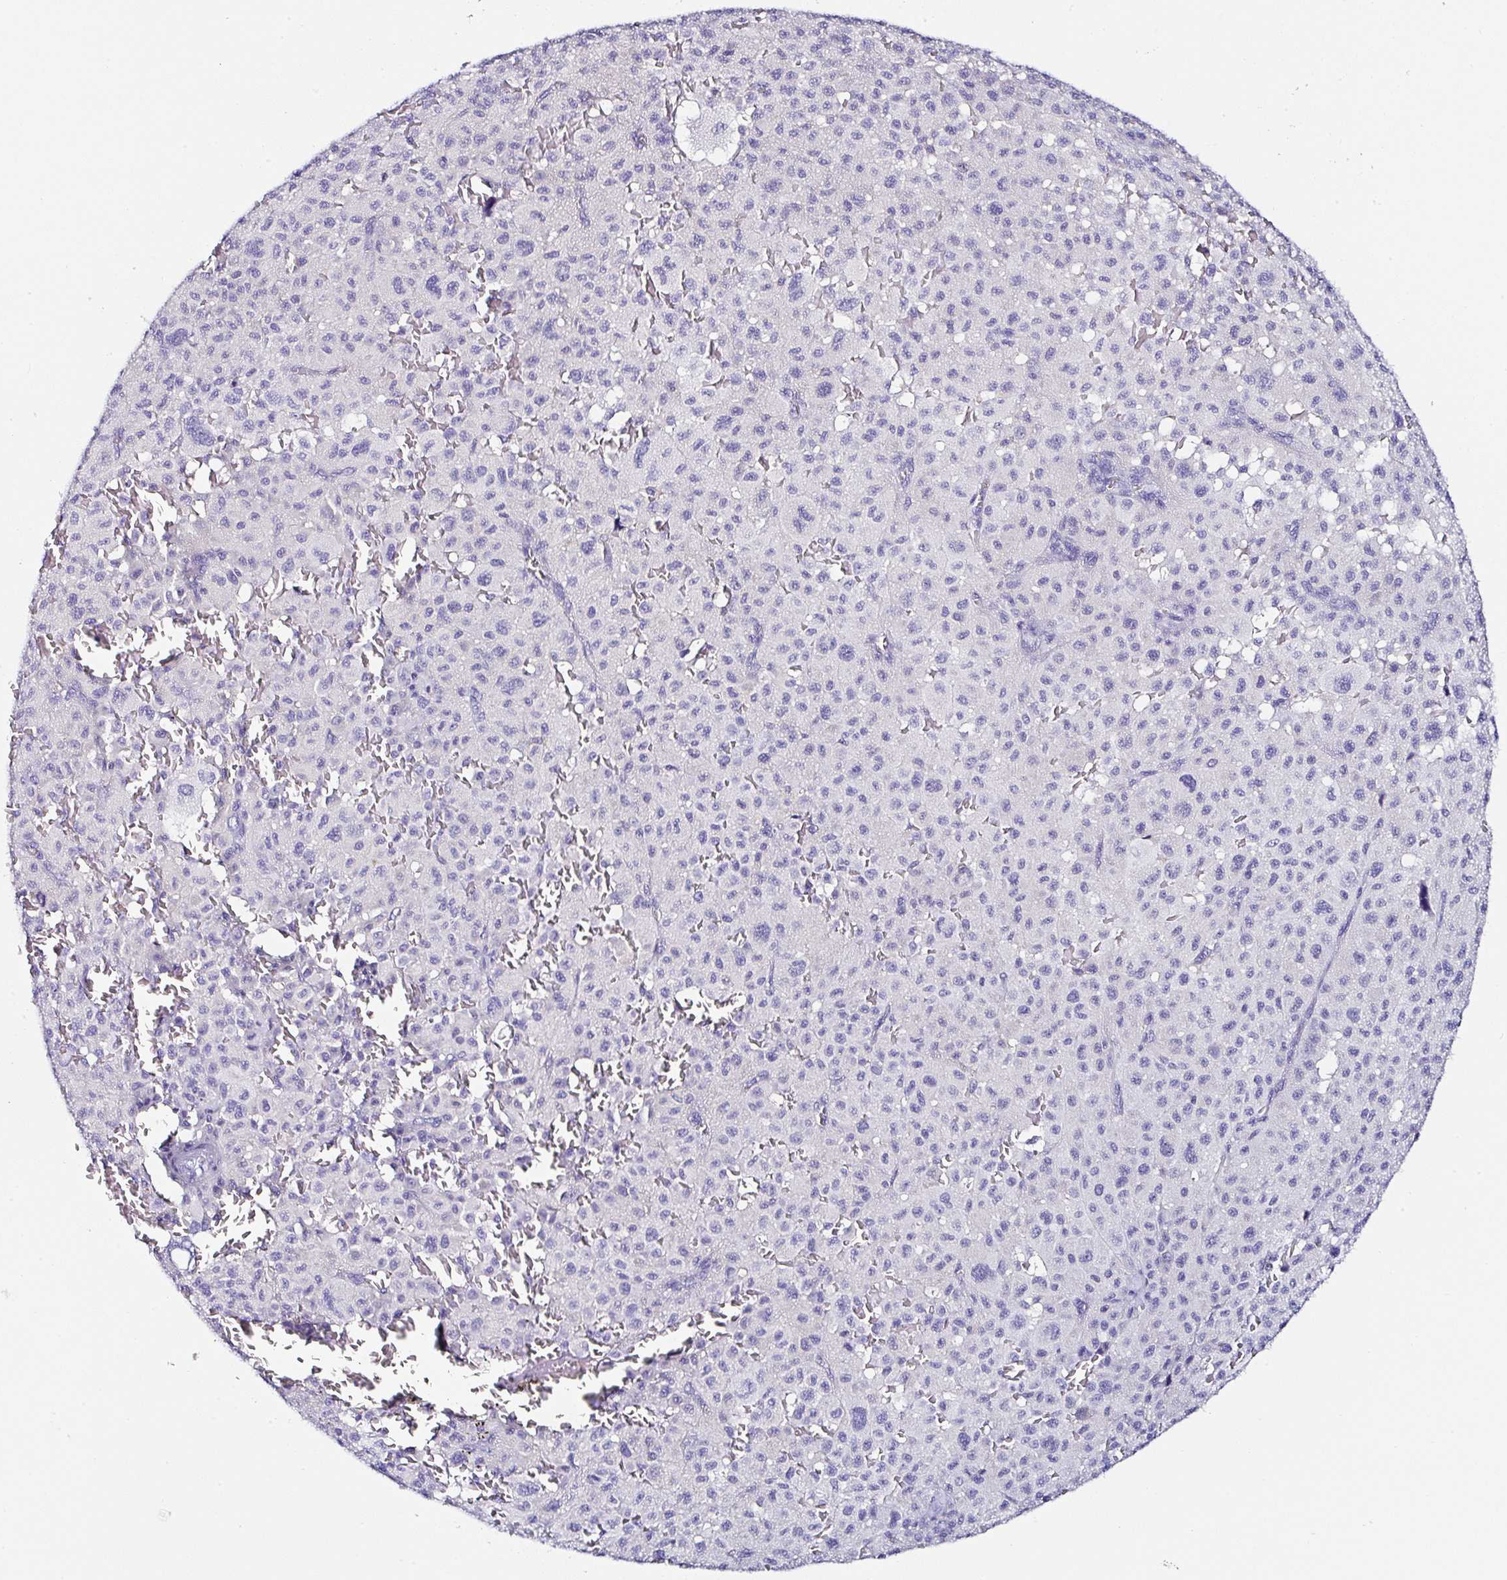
{"staining": {"intensity": "negative", "quantity": "none", "location": "none"}, "tissue": "melanoma", "cell_type": "Tumor cells", "image_type": "cancer", "snomed": [{"axis": "morphology", "description": "Malignant melanoma, NOS"}, {"axis": "topography", "description": "Skin"}], "caption": "Image shows no significant protein expression in tumor cells of malignant melanoma.", "gene": "UGT3A1", "patient": {"sex": "female", "age": 74}}